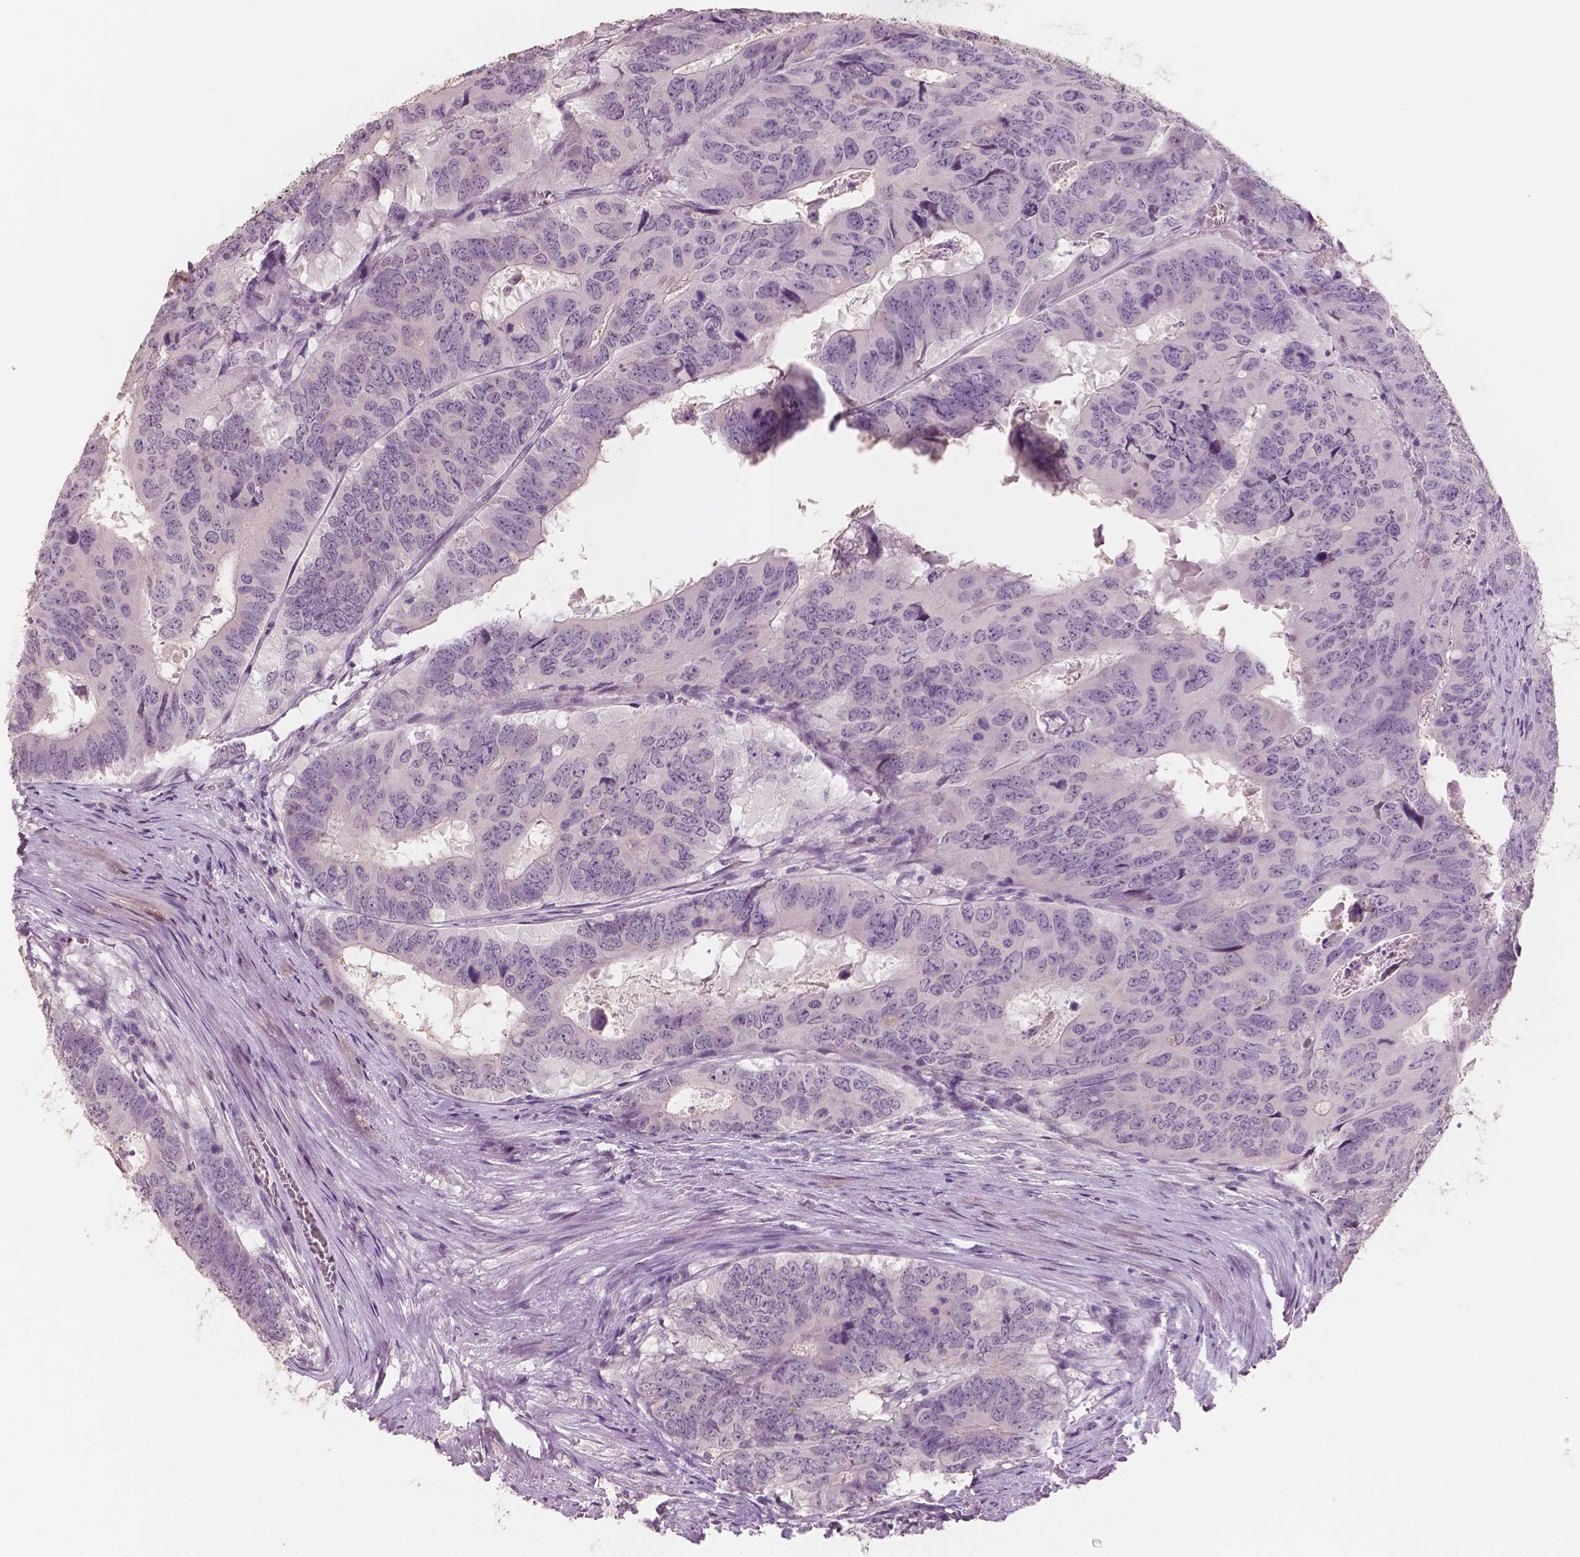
{"staining": {"intensity": "negative", "quantity": "none", "location": "none"}, "tissue": "colorectal cancer", "cell_type": "Tumor cells", "image_type": "cancer", "snomed": [{"axis": "morphology", "description": "Adenocarcinoma, NOS"}, {"axis": "topography", "description": "Colon"}], "caption": "Immunohistochemistry micrograph of adenocarcinoma (colorectal) stained for a protein (brown), which reveals no staining in tumor cells.", "gene": "KIT", "patient": {"sex": "male", "age": 79}}